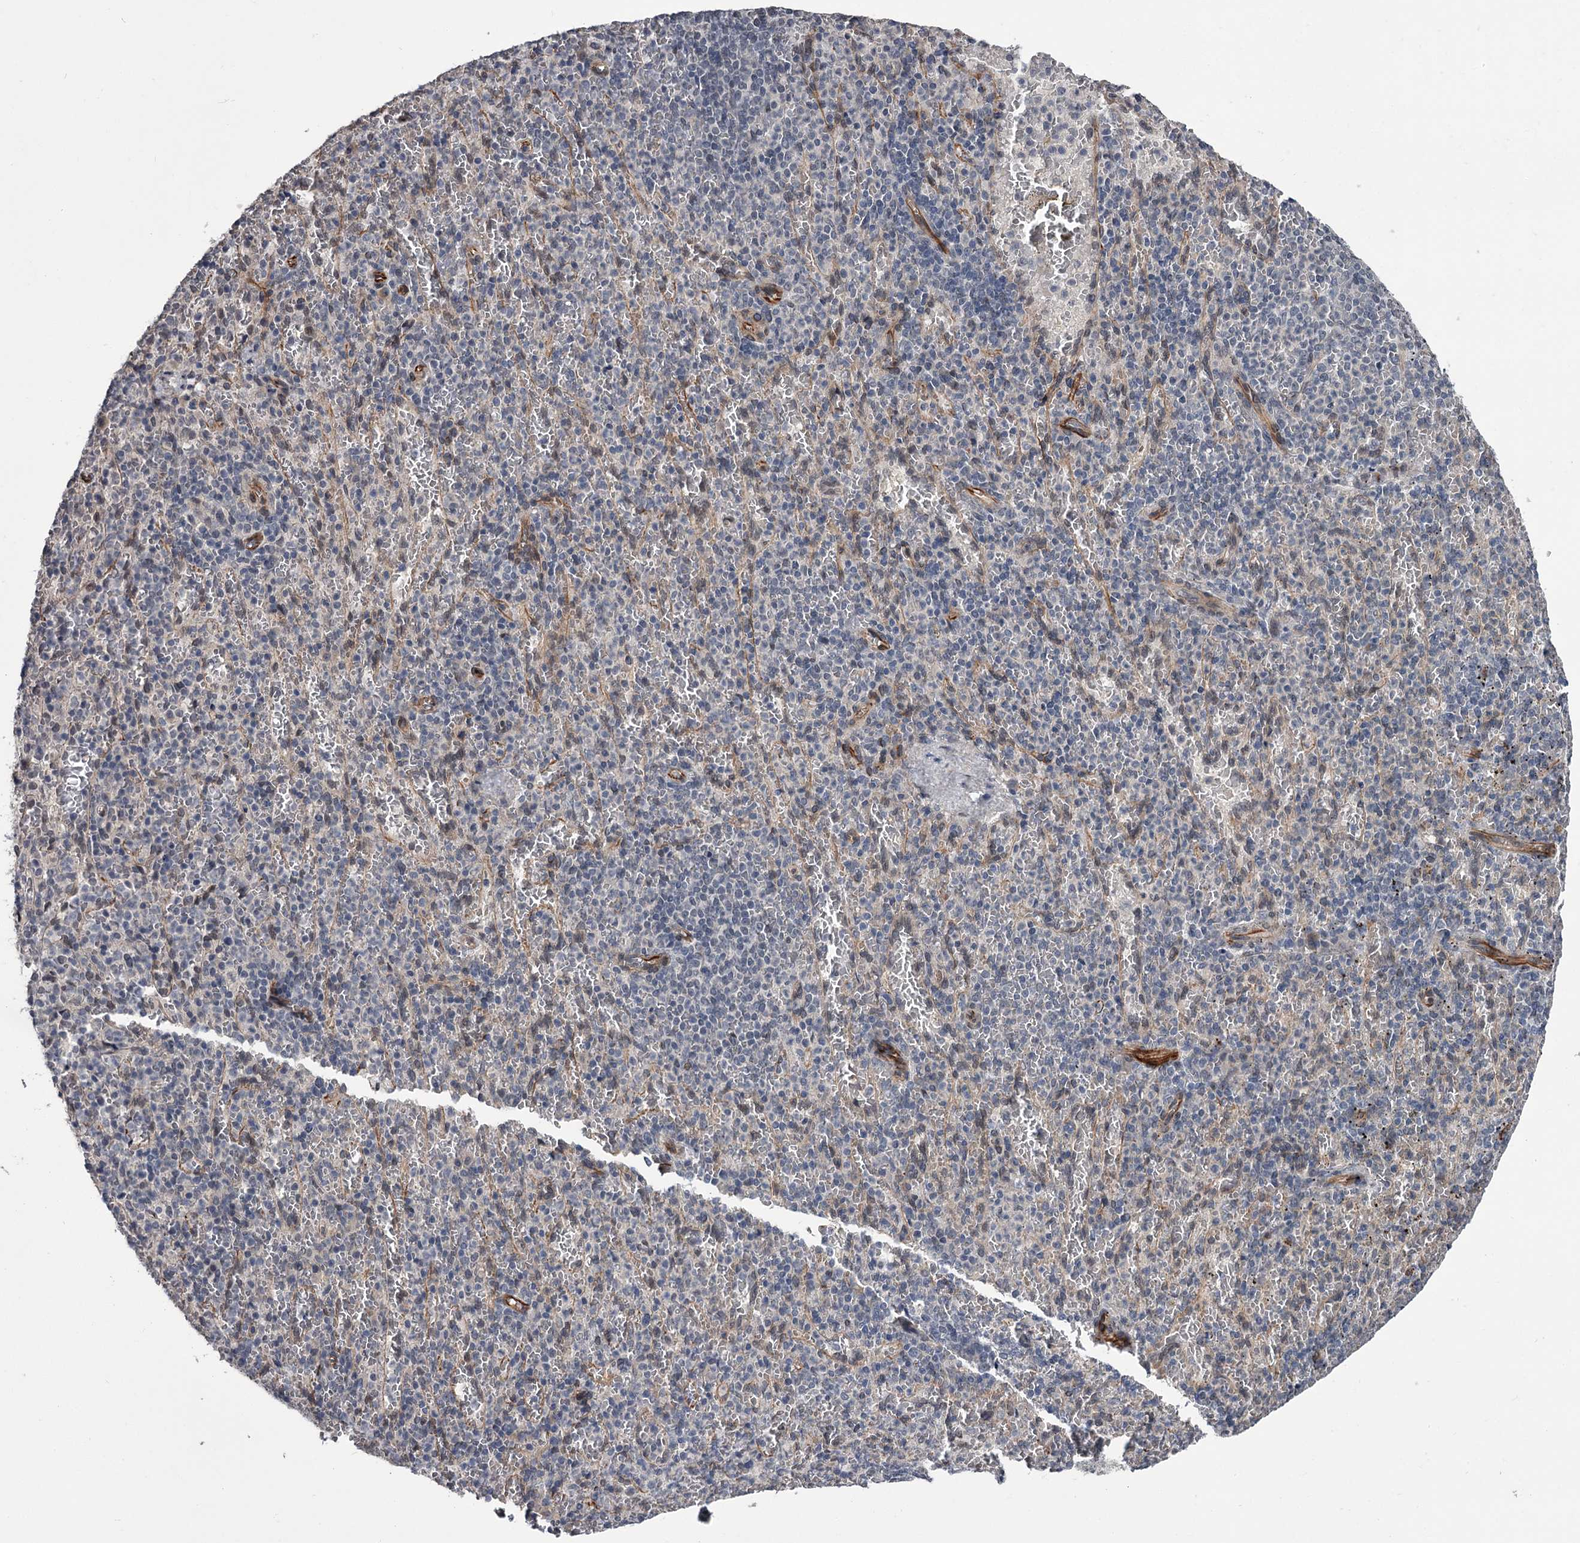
{"staining": {"intensity": "negative", "quantity": "none", "location": "none"}, "tissue": "spleen", "cell_type": "Cells in red pulp", "image_type": "normal", "snomed": [{"axis": "morphology", "description": "Normal tissue, NOS"}, {"axis": "topography", "description": "Spleen"}], "caption": "Immunohistochemical staining of unremarkable human spleen demonstrates no significant positivity in cells in red pulp.", "gene": "PRPF40B", "patient": {"sex": "female", "age": 74}}